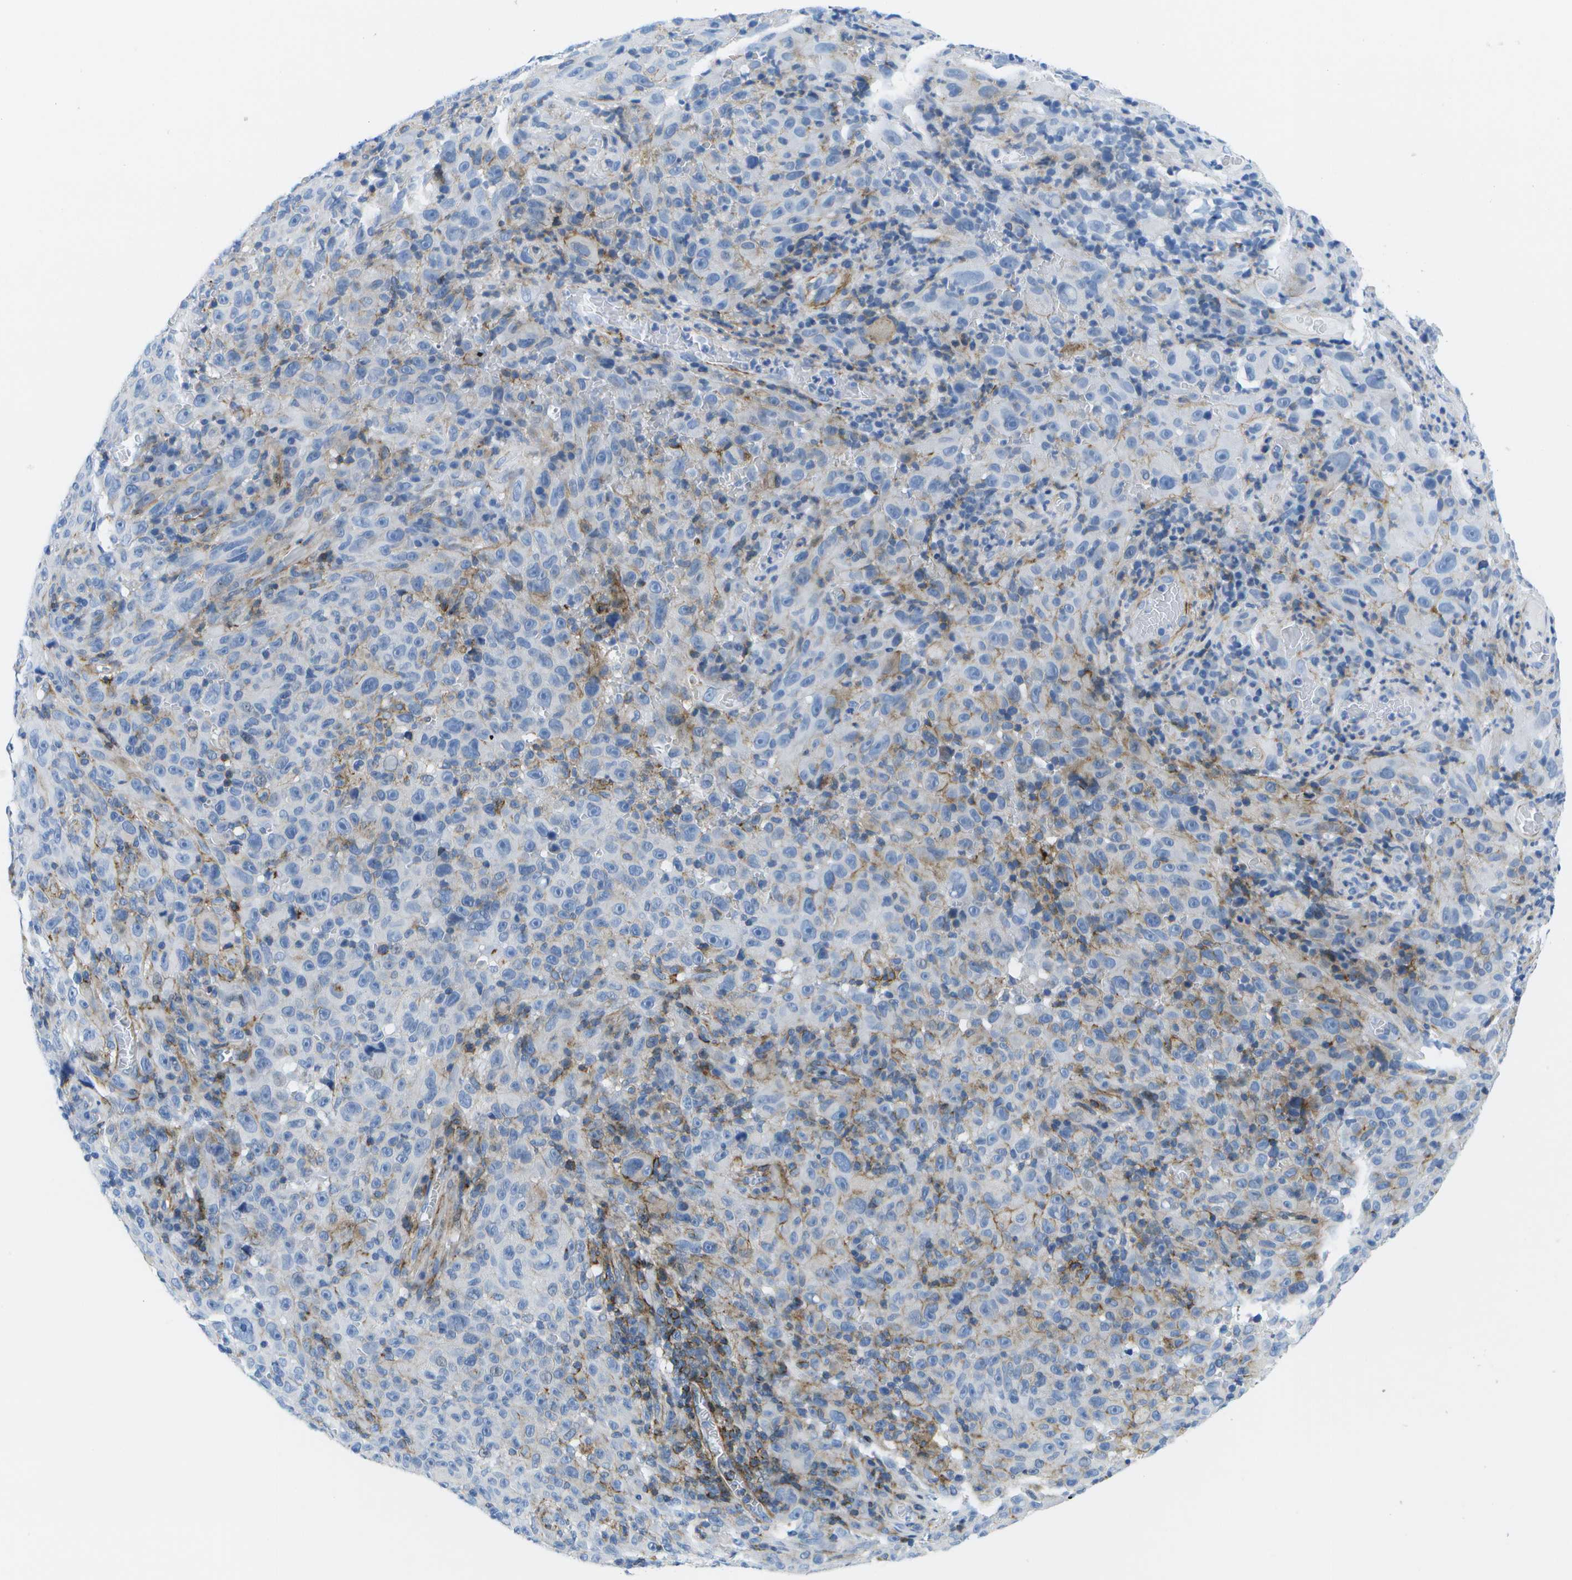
{"staining": {"intensity": "weak", "quantity": "<25%", "location": "cytoplasmic/membranous"}, "tissue": "melanoma", "cell_type": "Tumor cells", "image_type": "cancer", "snomed": [{"axis": "morphology", "description": "Malignant melanoma, NOS"}, {"axis": "topography", "description": "Skin"}], "caption": "IHC of malignant melanoma reveals no staining in tumor cells.", "gene": "ADGRG6", "patient": {"sex": "female", "age": 82}}